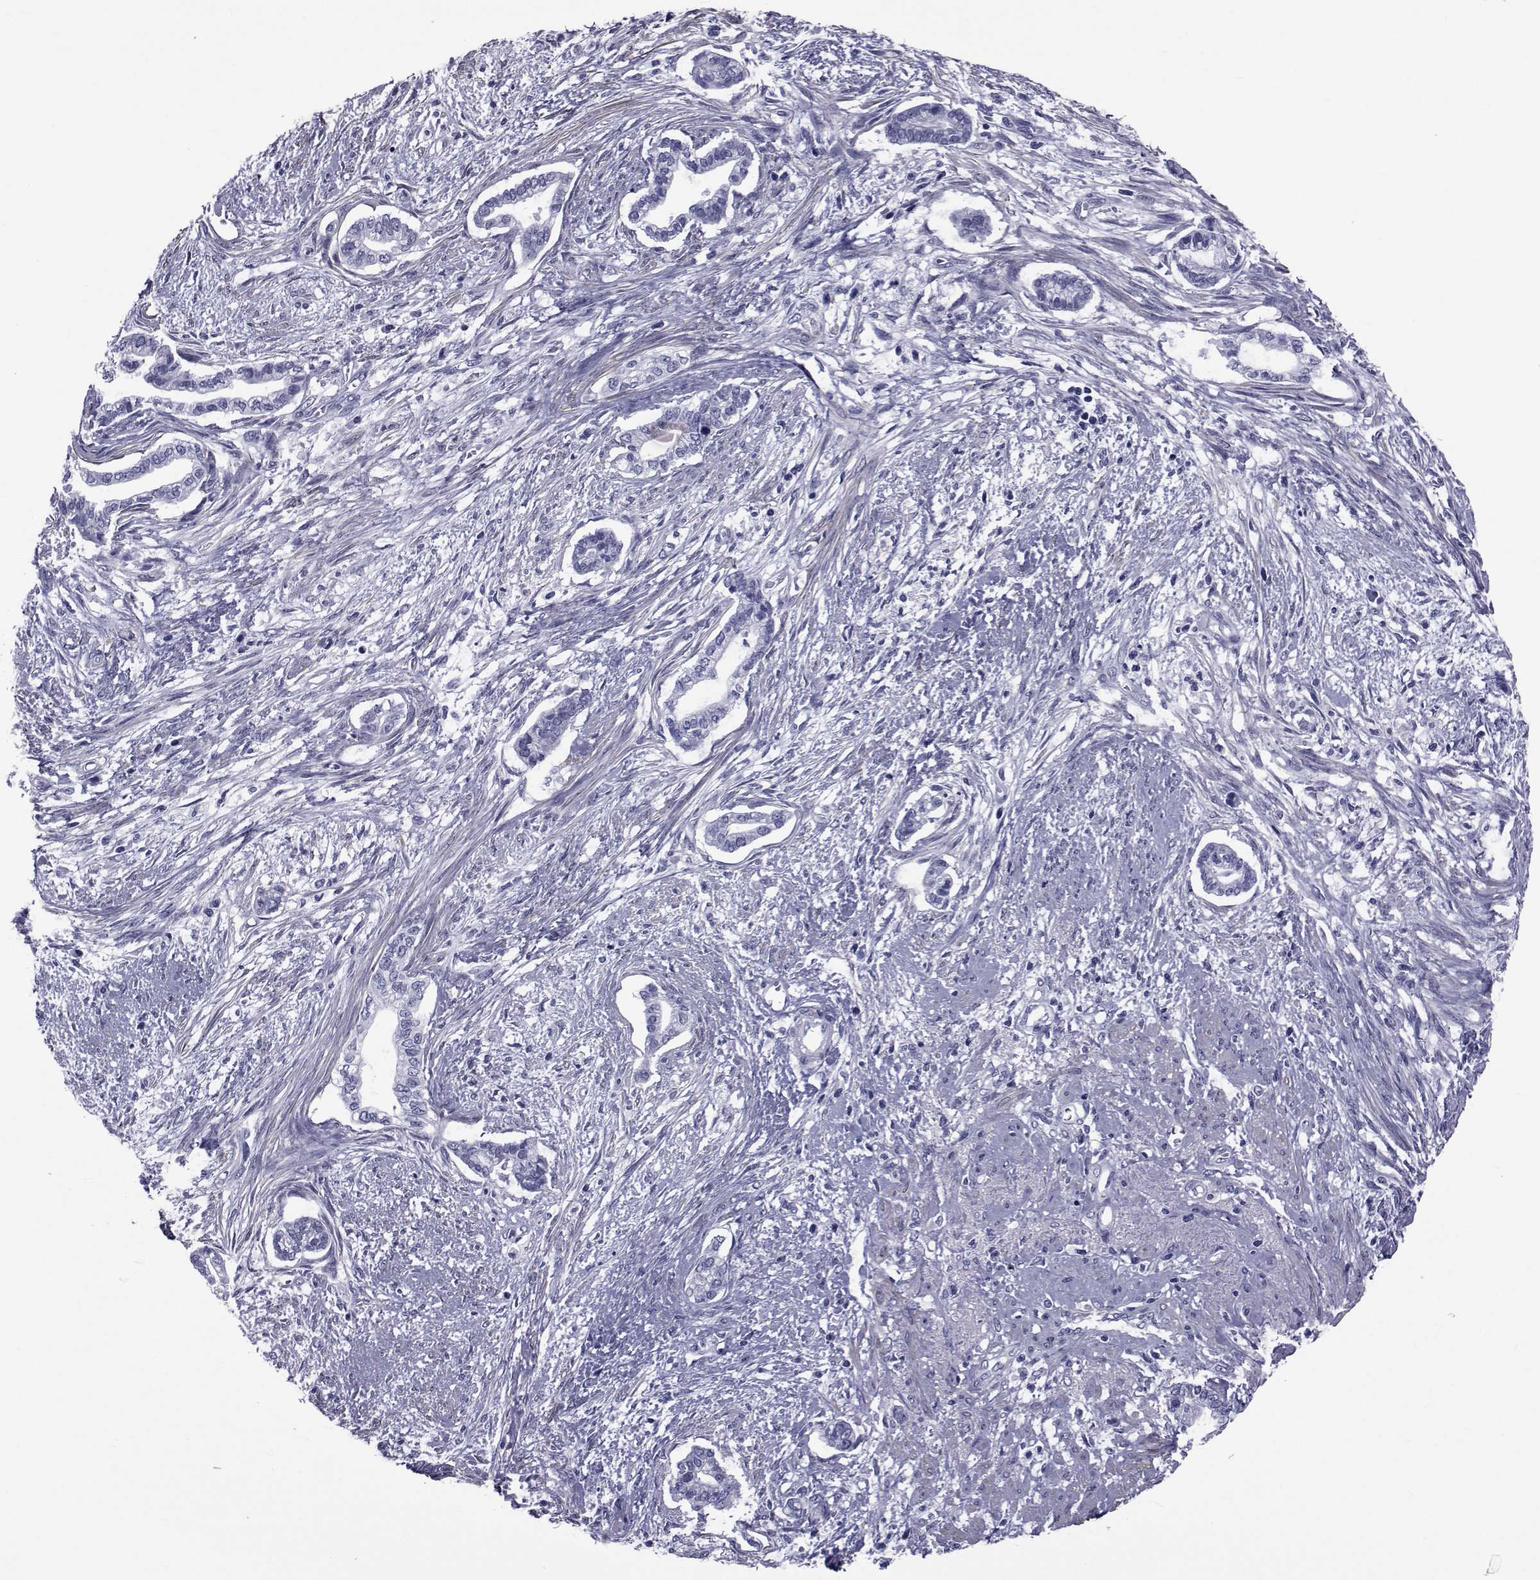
{"staining": {"intensity": "negative", "quantity": "none", "location": "none"}, "tissue": "cervical cancer", "cell_type": "Tumor cells", "image_type": "cancer", "snomed": [{"axis": "morphology", "description": "Adenocarcinoma, NOS"}, {"axis": "topography", "description": "Cervix"}], "caption": "This histopathology image is of cervical cancer stained with immunohistochemistry to label a protein in brown with the nuclei are counter-stained blue. There is no expression in tumor cells.", "gene": "GKAP1", "patient": {"sex": "female", "age": 62}}